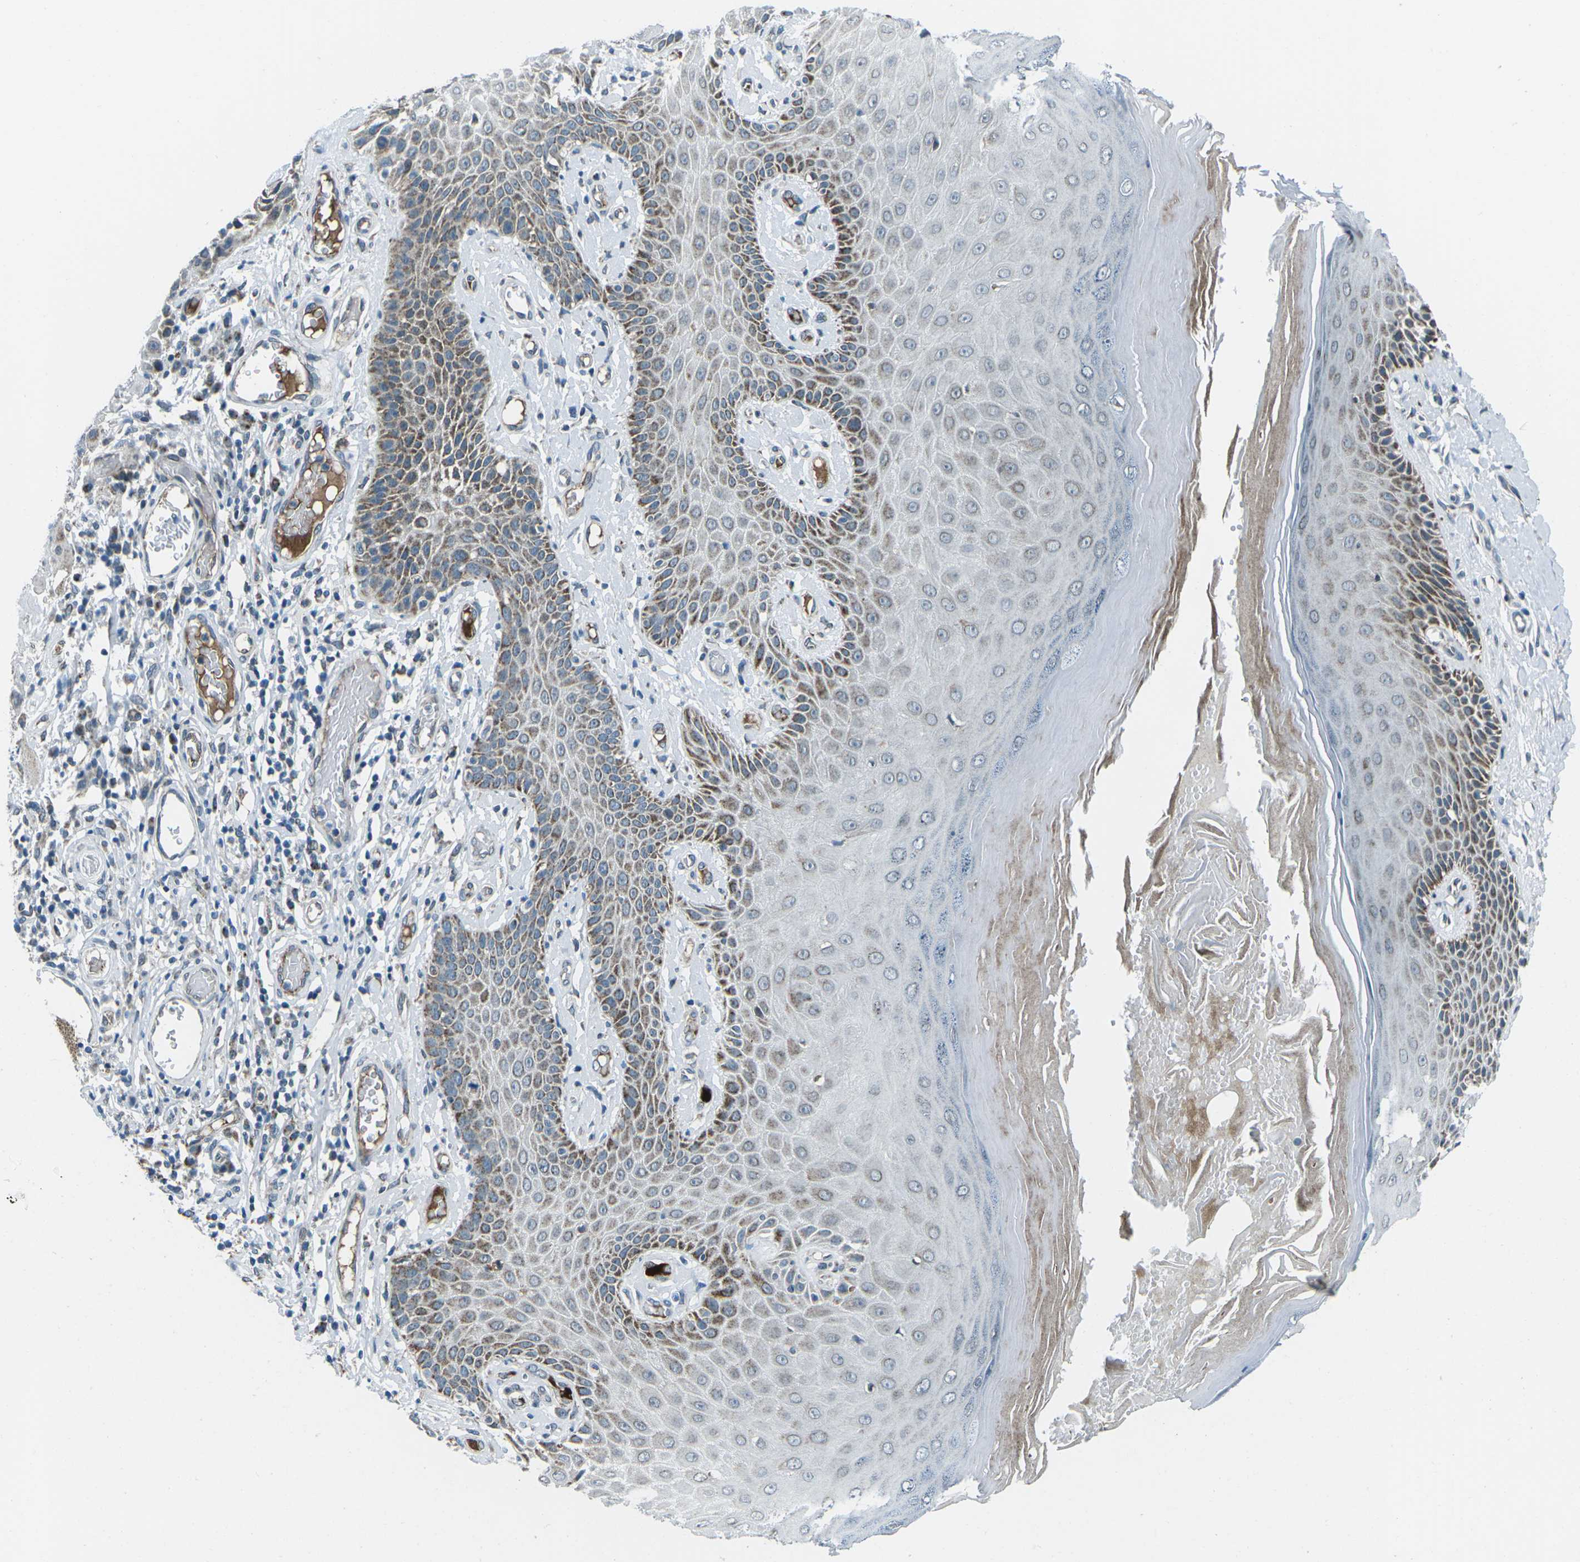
{"staining": {"intensity": "moderate", "quantity": "25%-75%", "location": "cytoplasmic/membranous"}, "tissue": "skin", "cell_type": "Epidermal cells", "image_type": "normal", "snomed": [{"axis": "morphology", "description": "Normal tissue, NOS"}, {"axis": "topography", "description": "Vulva"}], "caption": "This micrograph exhibits benign skin stained with immunohistochemistry (IHC) to label a protein in brown. The cytoplasmic/membranous of epidermal cells show moderate positivity for the protein. Nuclei are counter-stained blue.", "gene": "RFESD", "patient": {"sex": "female", "age": 73}}